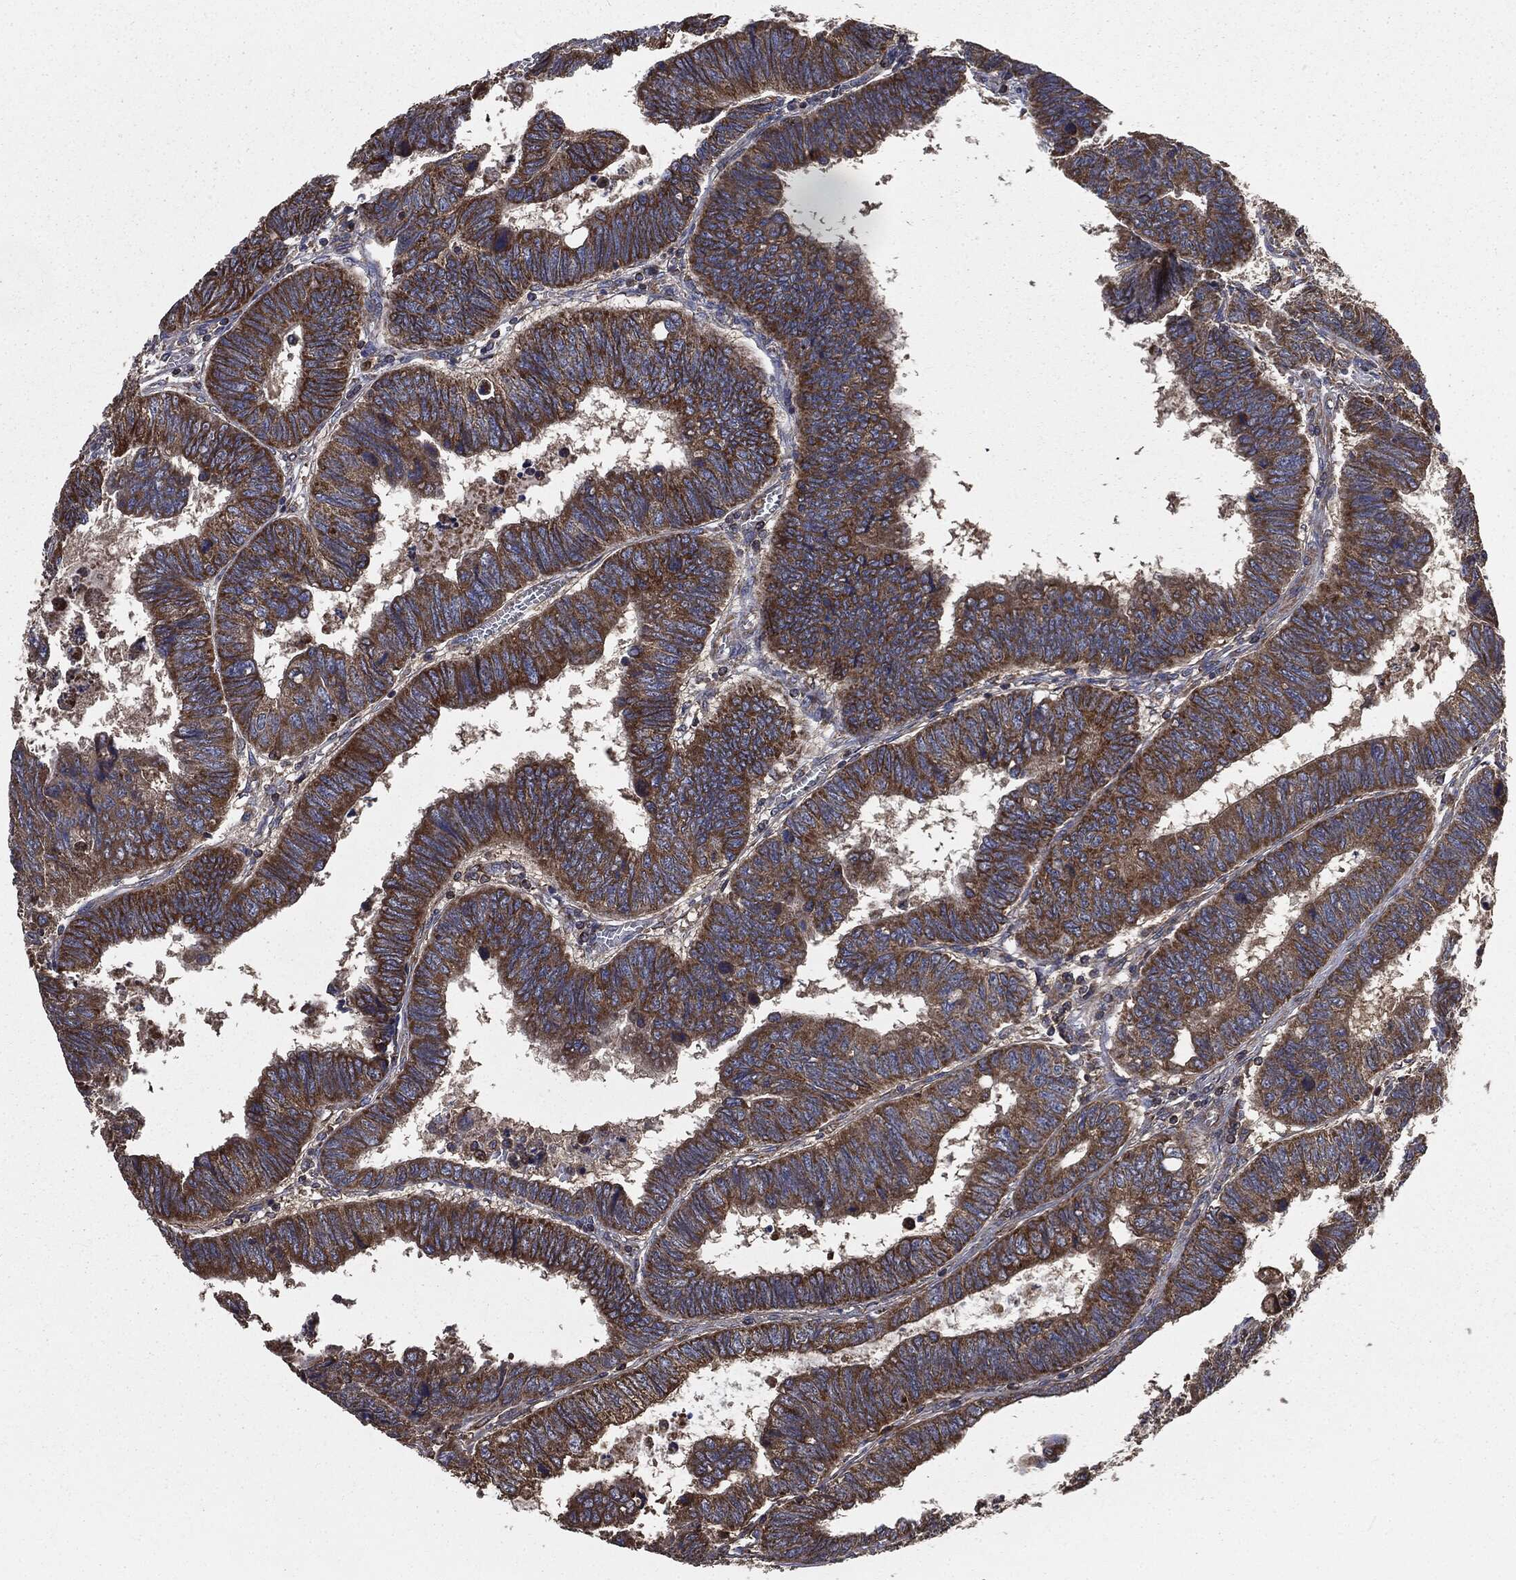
{"staining": {"intensity": "strong", "quantity": ">75%", "location": "cytoplasmic/membranous"}, "tissue": "colorectal cancer", "cell_type": "Tumor cells", "image_type": "cancer", "snomed": [{"axis": "morphology", "description": "Adenocarcinoma, NOS"}, {"axis": "topography", "description": "Colon"}], "caption": "Protein staining by IHC displays strong cytoplasmic/membranous staining in approximately >75% of tumor cells in colorectal adenocarcinoma. (Stains: DAB in brown, nuclei in blue, Microscopy: brightfield microscopy at high magnification).", "gene": "MAPK6", "patient": {"sex": "male", "age": 62}}